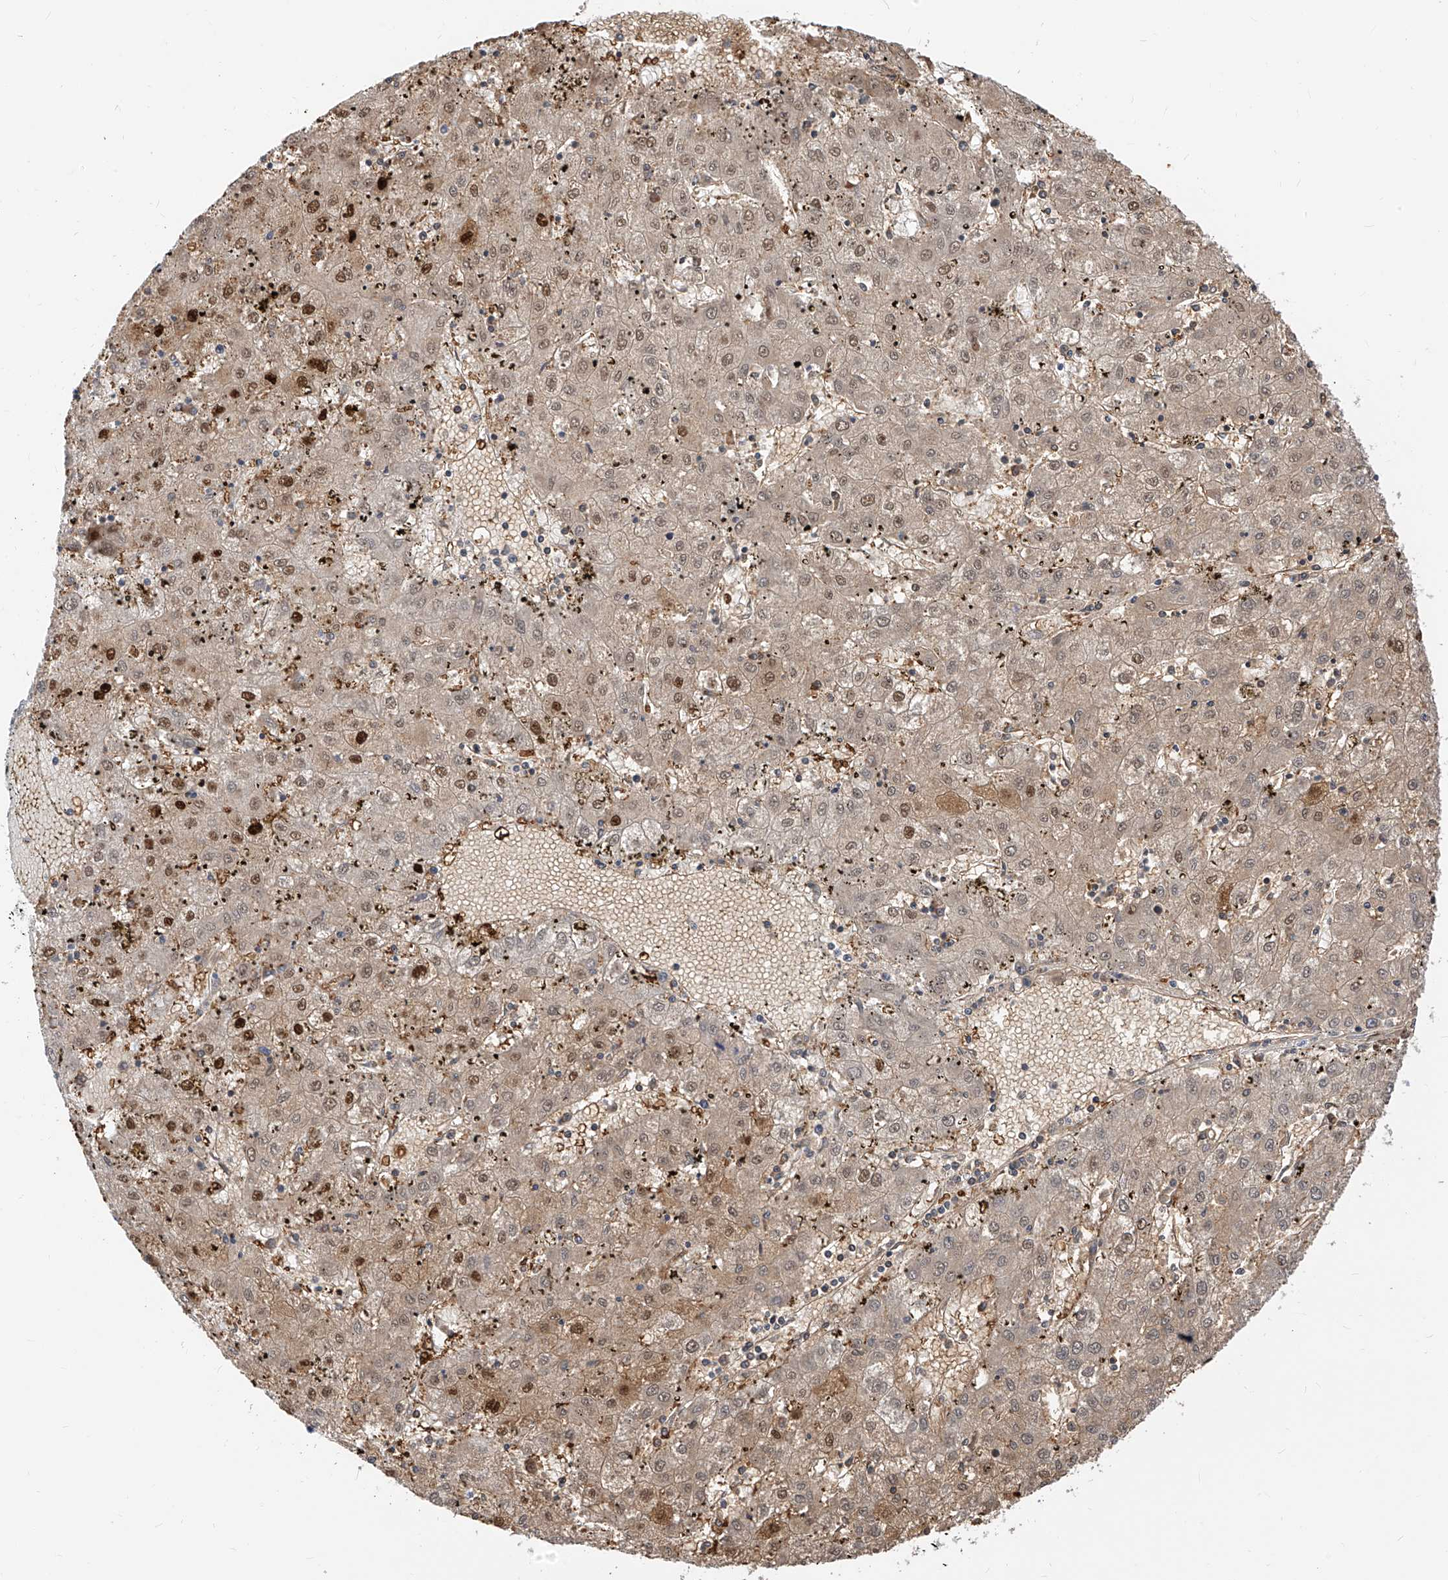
{"staining": {"intensity": "weak", "quantity": ">75%", "location": "cytoplasmic/membranous,nuclear"}, "tissue": "liver cancer", "cell_type": "Tumor cells", "image_type": "cancer", "snomed": [{"axis": "morphology", "description": "Carcinoma, Hepatocellular, NOS"}, {"axis": "topography", "description": "Liver"}], "caption": "Weak cytoplasmic/membranous and nuclear protein expression is seen in about >75% of tumor cells in liver cancer (hepatocellular carcinoma).", "gene": "ZZEF1", "patient": {"sex": "male", "age": 72}}